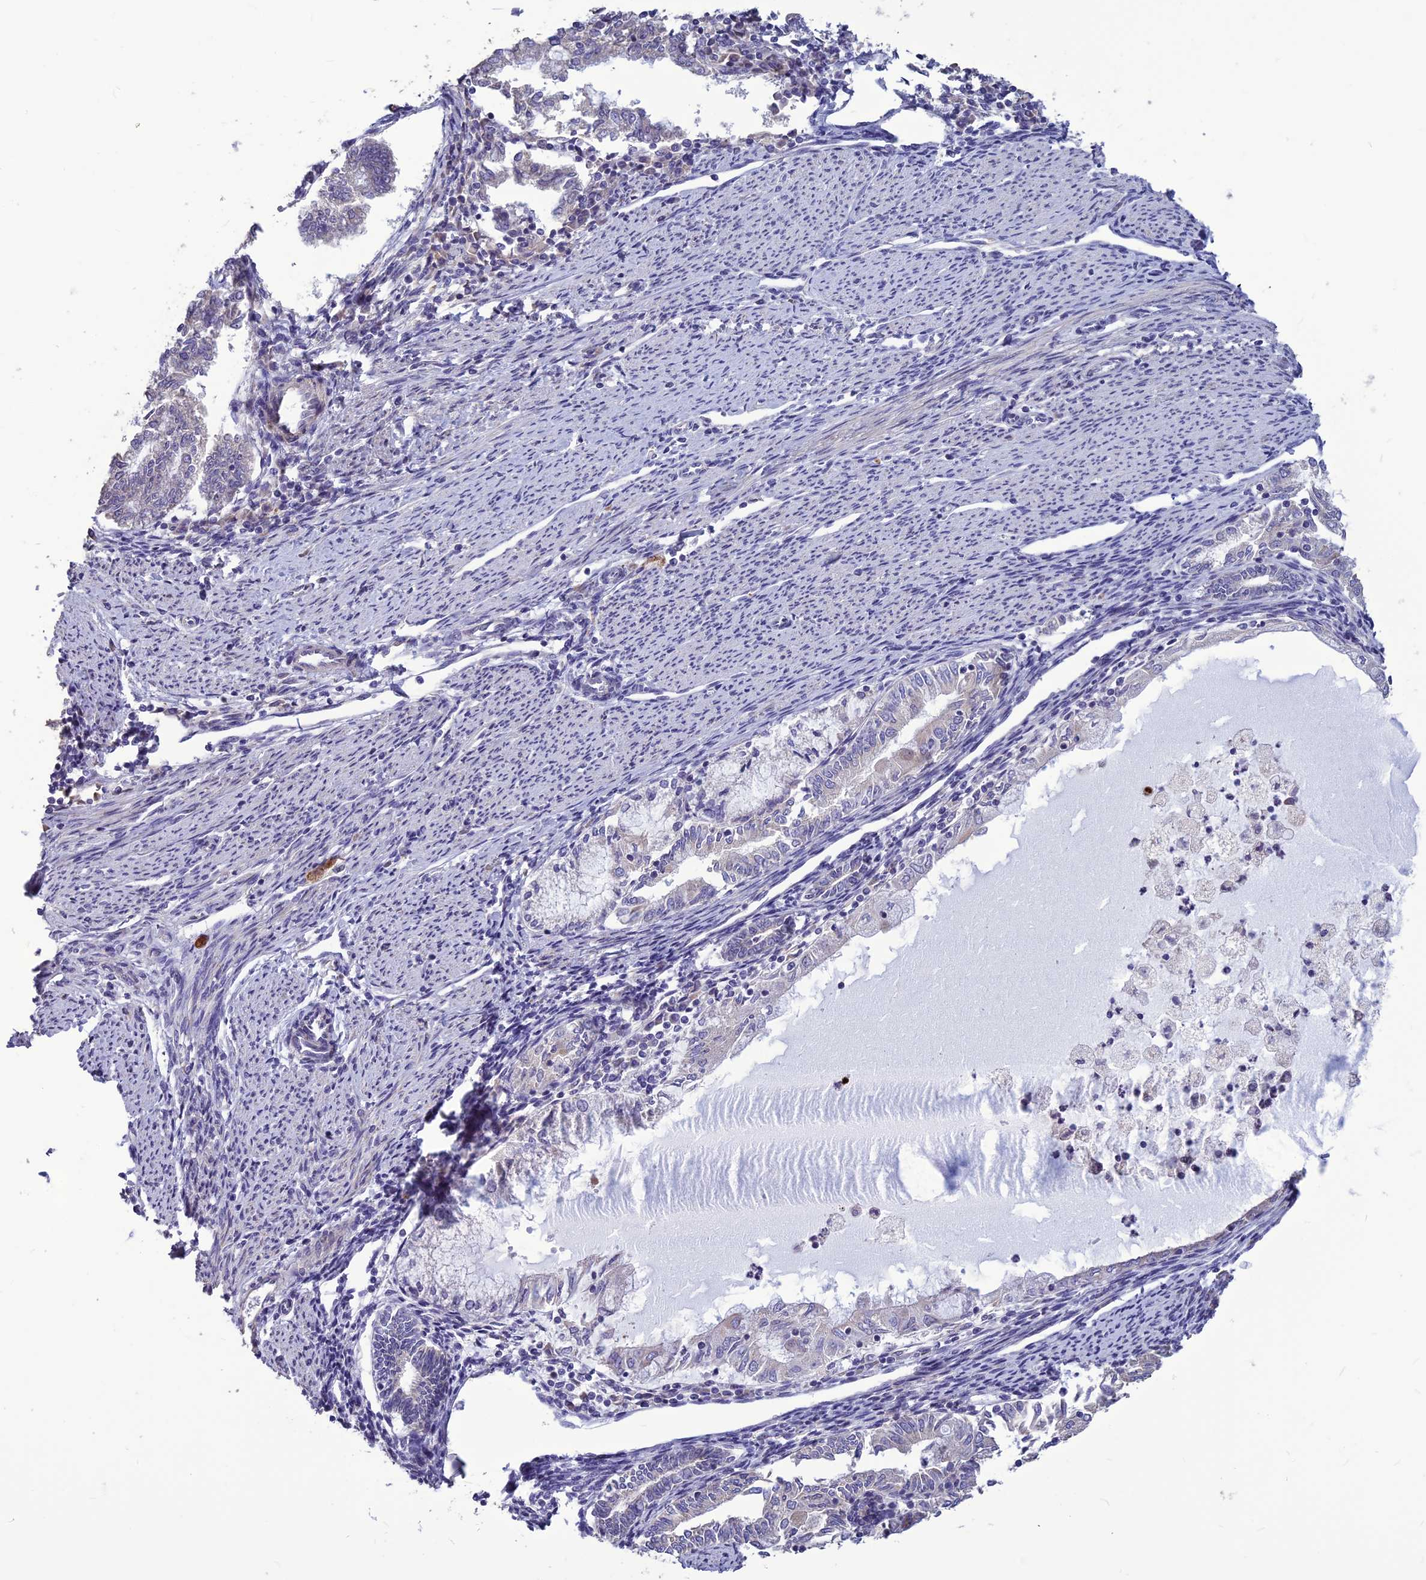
{"staining": {"intensity": "negative", "quantity": "none", "location": "none"}, "tissue": "endometrial cancer", "cell_type": "Tumor cells", "image_type": "cancer", "snomed": [{"axis": "morphology", "description": "Adenocarcinoma, NOS"}, {"axis": "topography", "description": "Endometrium"}], "caption": "An image of endometrial cancer (adenocarcinoma) stained for a protein demonstrates no brown staining in tumor cells.", "gene": "SPG21", "patient": {"sex": "female", "age": 79}}